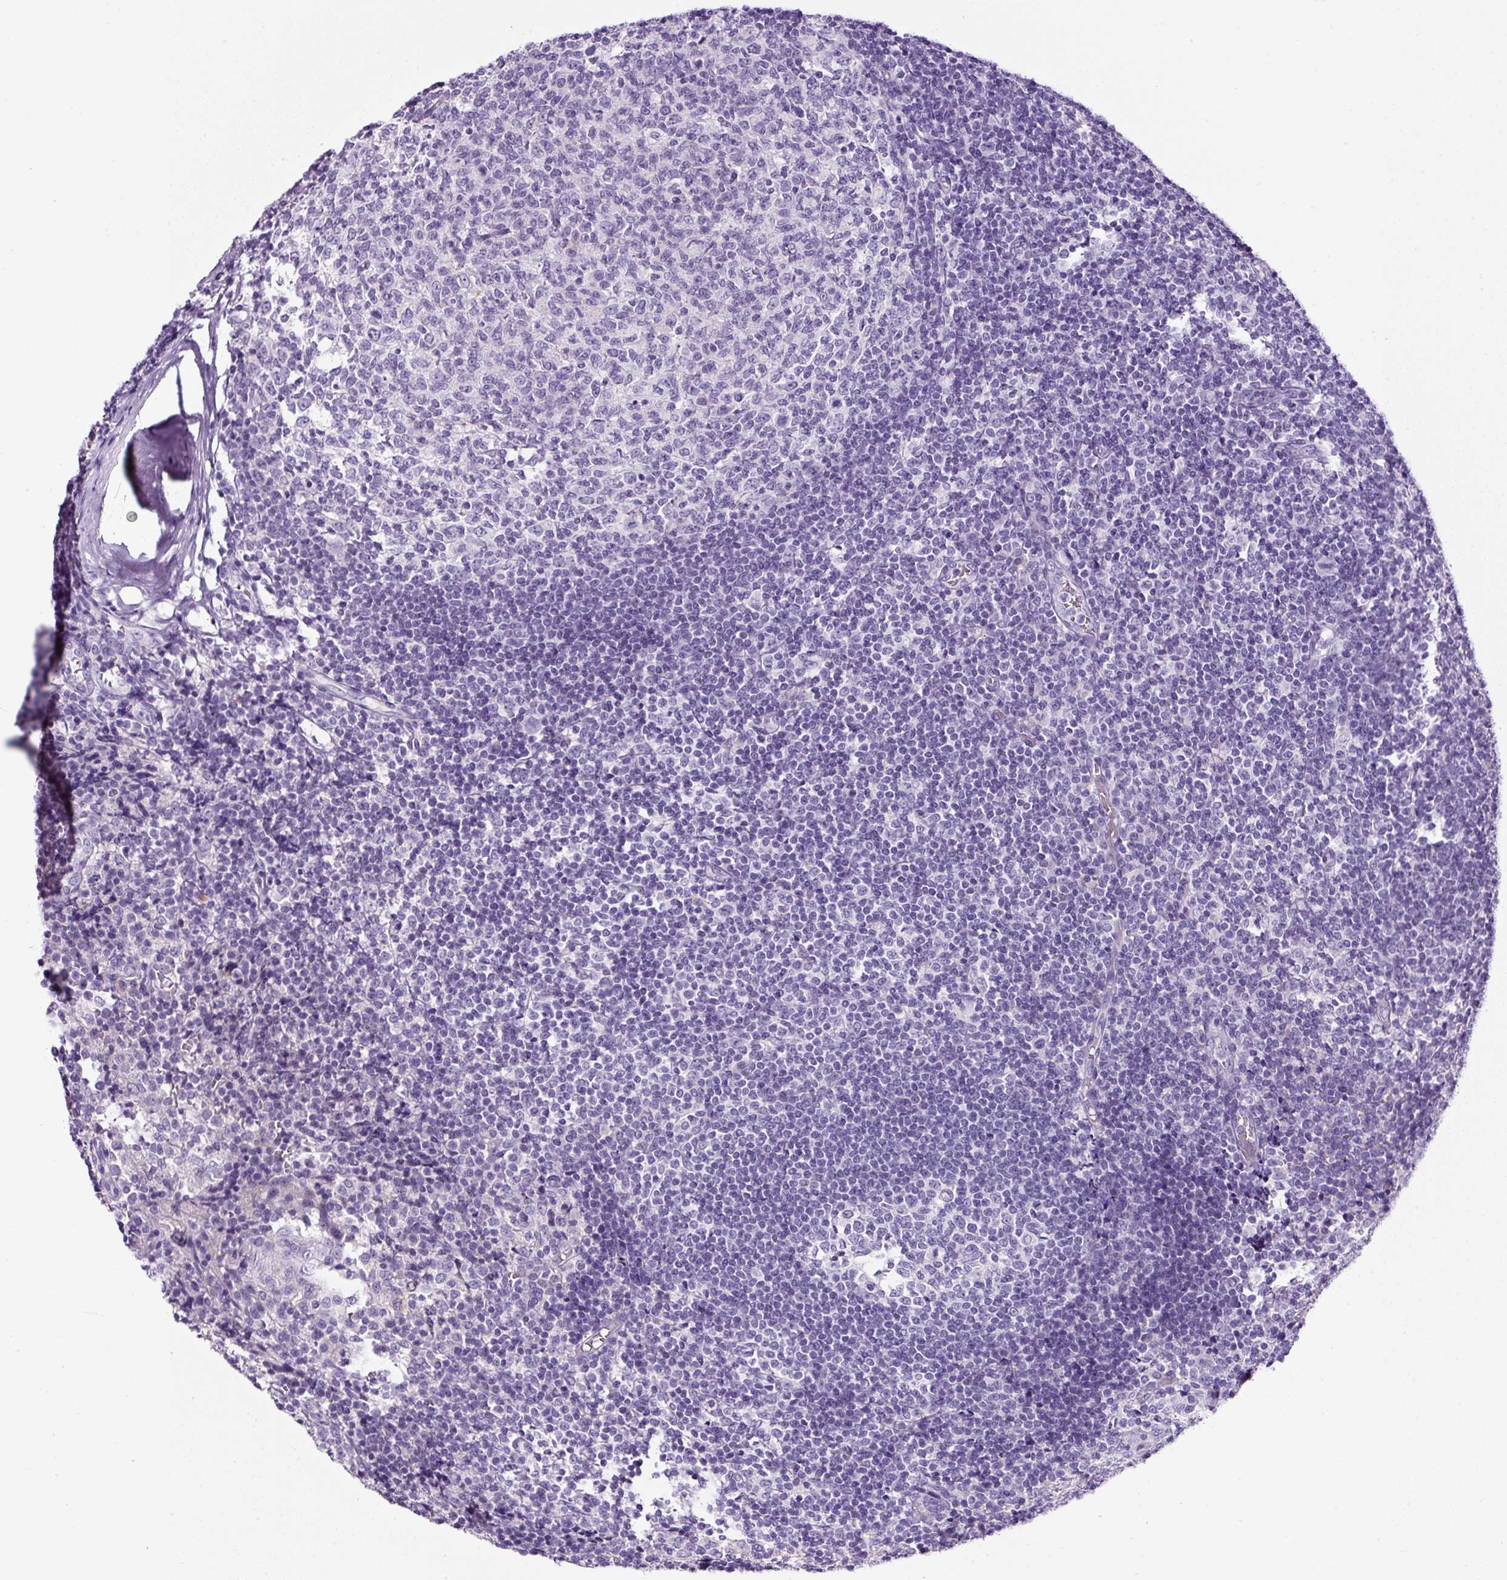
{"staining": {"intensity": "negative", "quantity": "none", "location": "none"}, "tissue": "tonsil", "cell_type": "Germinal center cells", "image_type": "normal", "snomed": [{"axis": "morphology", "description": "Normal tissue, NOS"}, {"axis": "topography", "description": "Tonsil"}], "caption": "This is an immunohistochemistry image of unremarkable tonsil. There is no staining in germinal center cells.", "gene": "SP8", "patient": {"sex": "female", "age": 19}}